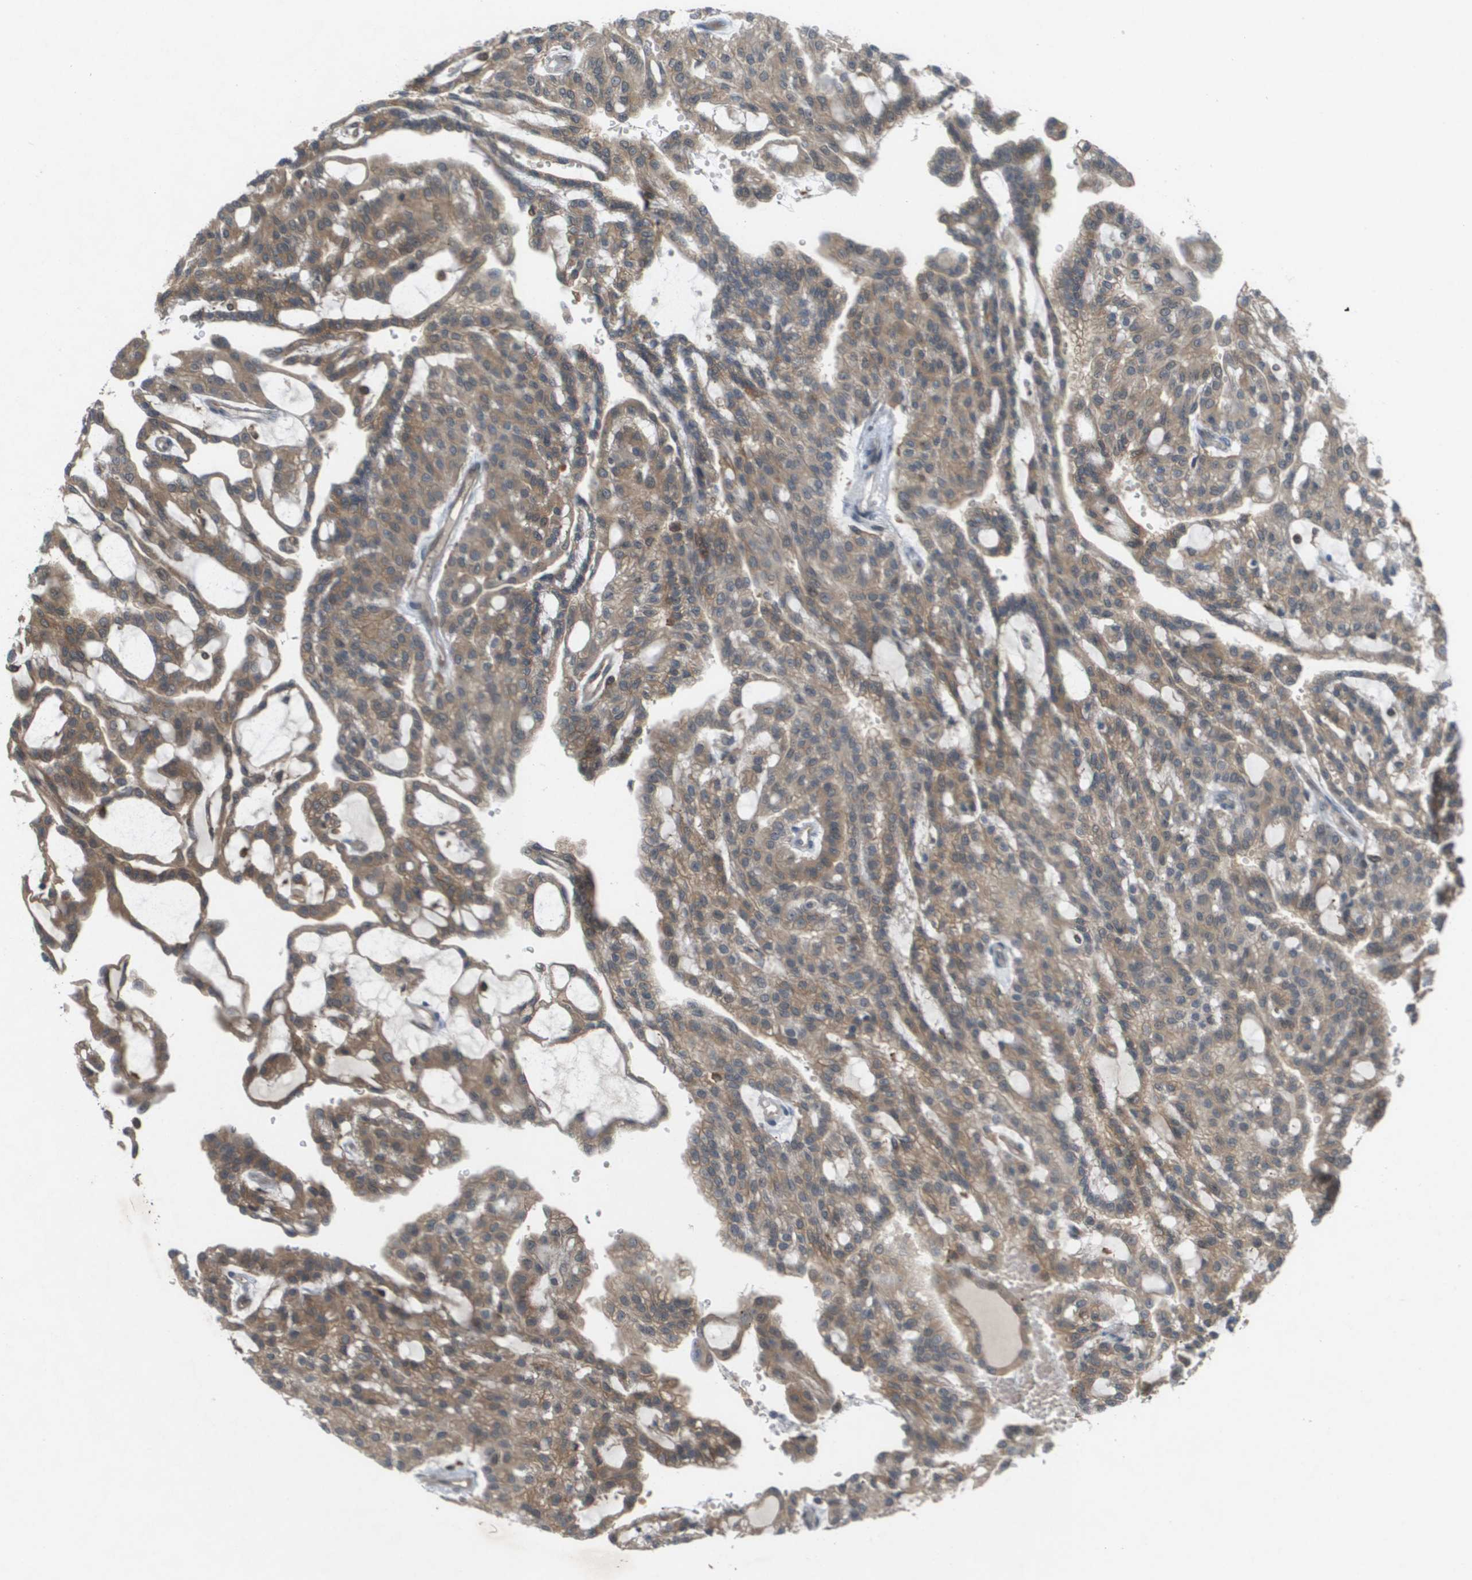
{"staining": {"intensity": "moderate", "quantity": ">75%", "location": "cytoplasmic/membranous,nuclear"}, "tissue": "renal cancer", "cell_type": "Tumor cells", "image_type": "cancer", "snomed": [{"axis": "morphology", "description": "Adenocarcinoma, NOS"}, {"axis": "topography", "description": "Kidney"}], "caption": "Human renal adenocarcinoma stained with a brown dye reveals moderate cytoplasmic/membranous and nuclear positive positivity in about >75% of tumor cells.", "gene": "PALD1", "patient": {"sex": "male", "age": 63}}